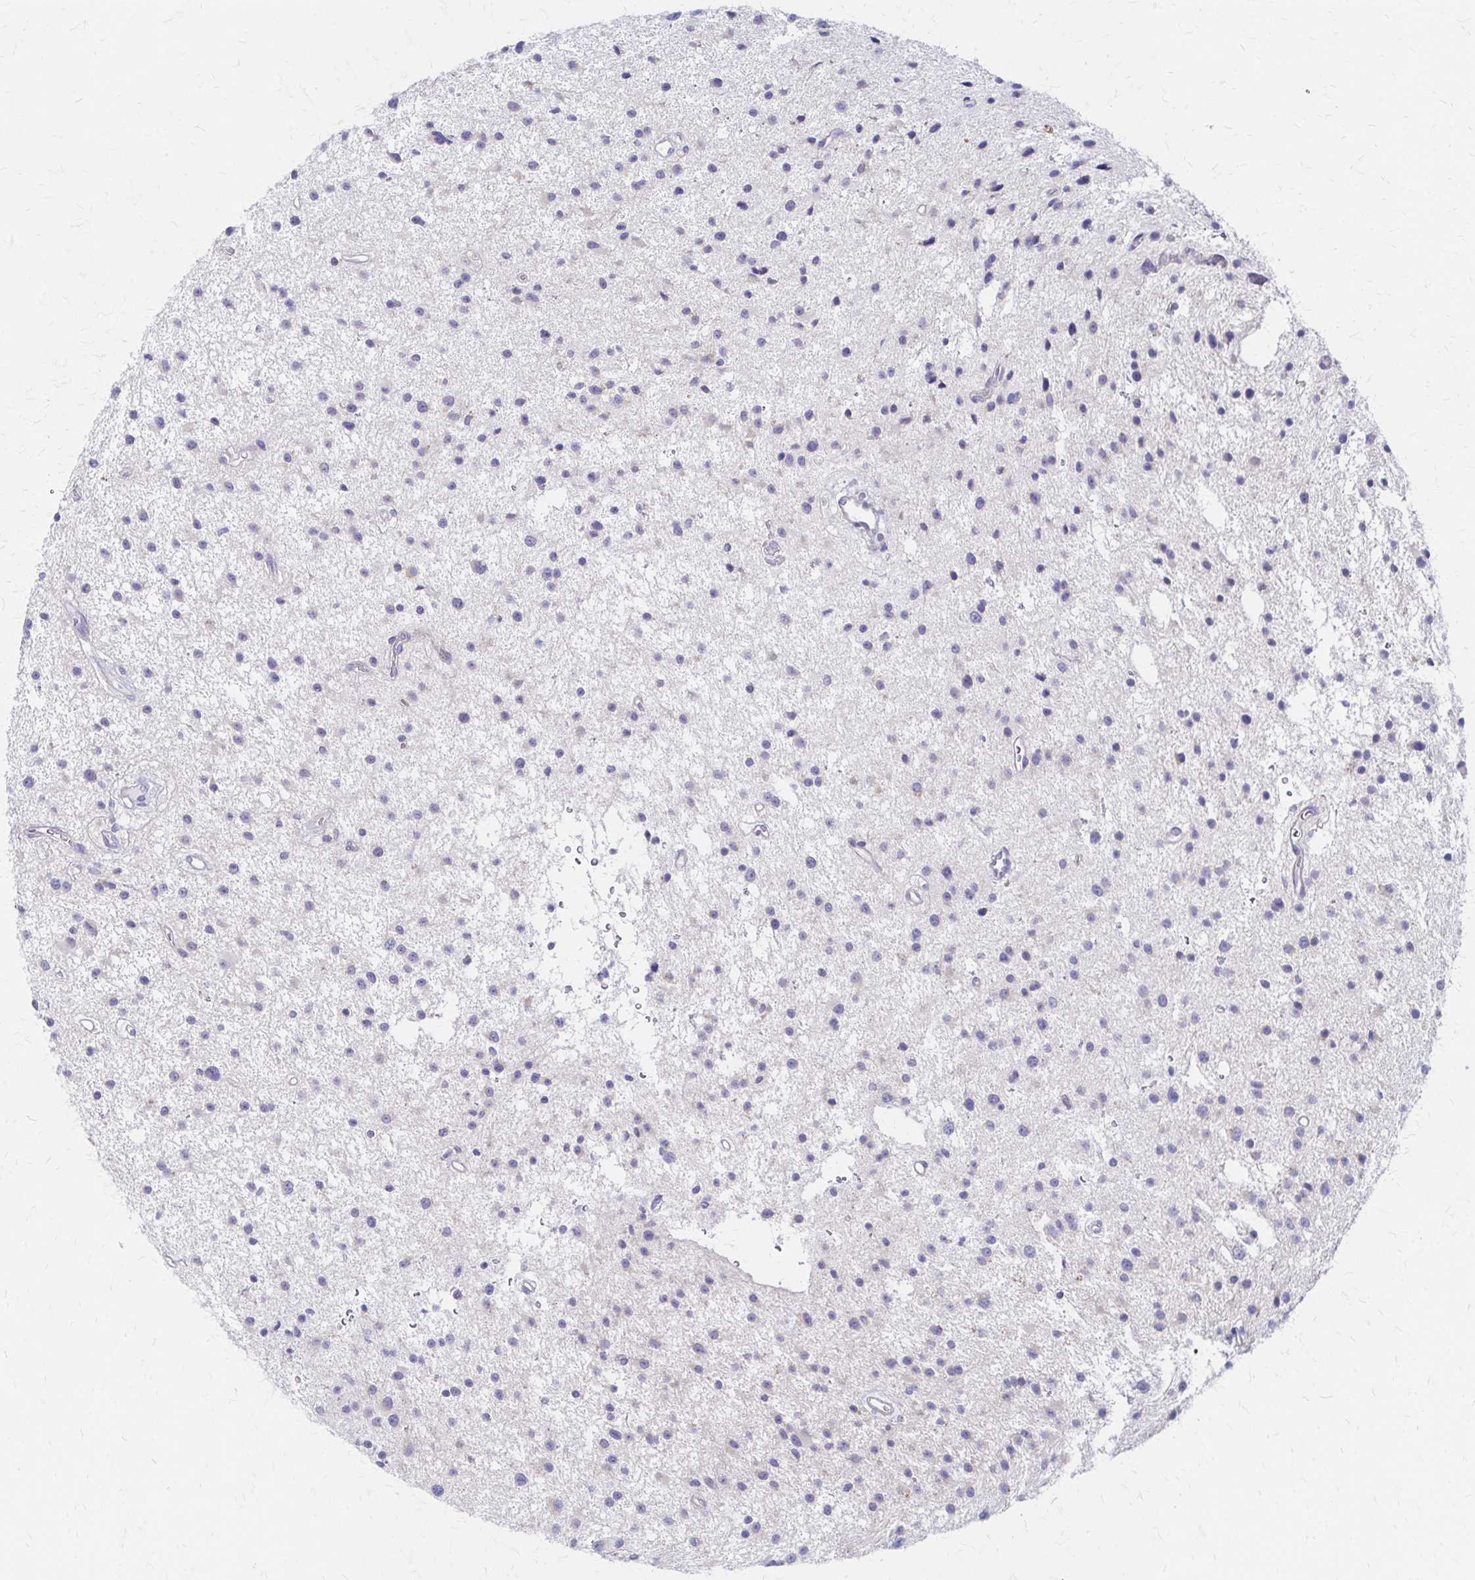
{"staining": {"intensity": "negative", "quantity": "none", "location": "none"}, "tissue": "glioma", "cell_type": "Tumor cells", "image_type": "cancer", "snomed": [{"axis": "morphology", "description": "Glioma, malignant, Low grade"}, {"axis": "topography", "description": "Brain"}], "caption": "This is an immunohistochemistry (IHC) micrograph of human malignant glioma (low-grade). There is no positivity in tumor cells.", "gene": "RPL27A", "patient": {"sex": "male", "age": 43}}